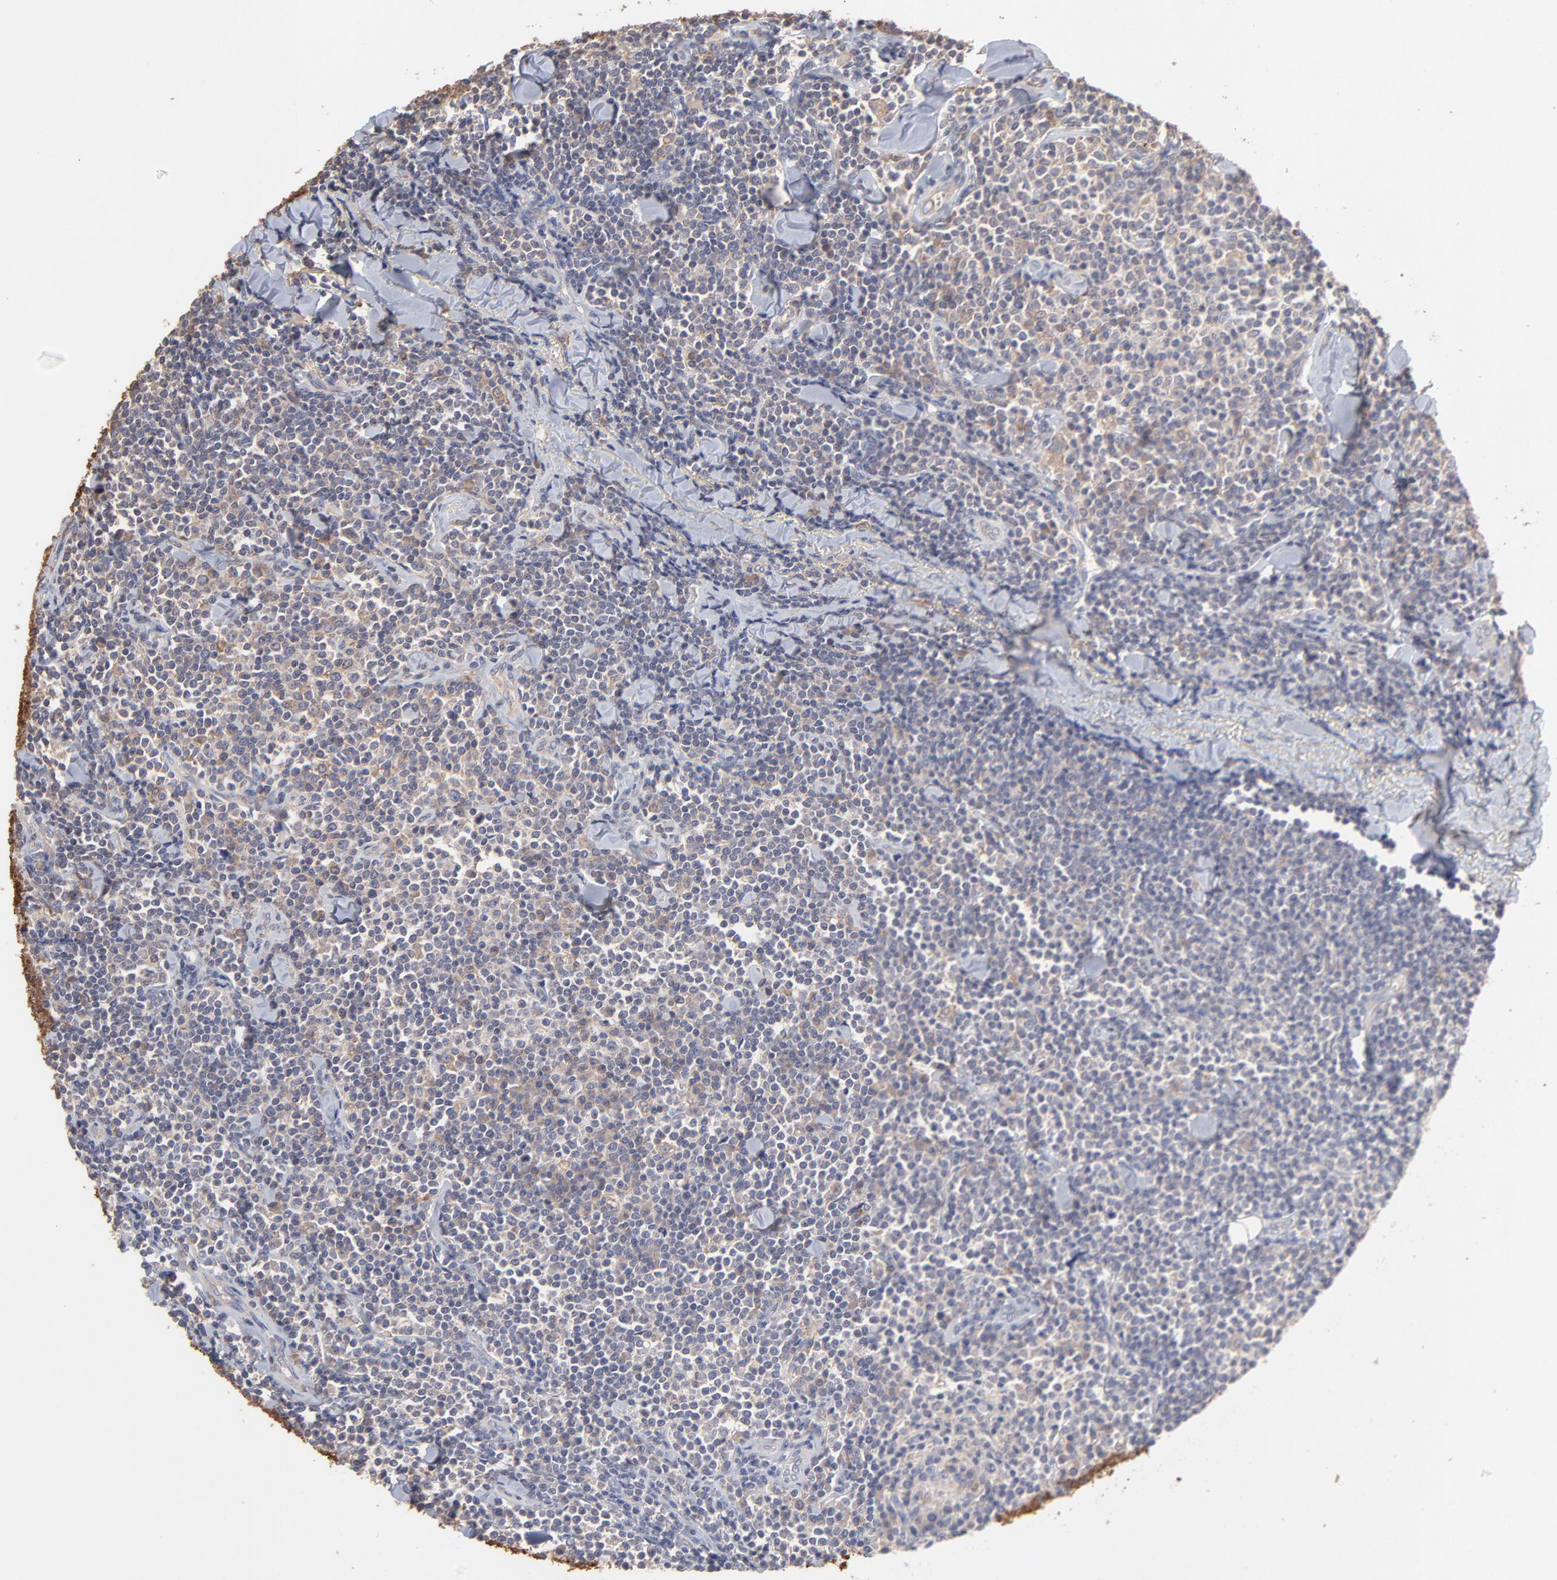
{"staining": {"intensity": "weak", "quantity": "25%-75%", "location": "cytoplasmic/membranous"}, "tissue": "lymphoma", "cell_type": "Tumor cells", "image_type": "cancer", "snomed": [{"axis": "morphology", "description": "Malignant lymphoma, non-Hodgkin's type, Low grade"}, {"axis": "topography", "description": "Soft tissue"}], "caption": "Immunohistochemistry (IHC) (DAB) staining of malignant lymphoma, non-Hodgkin's type (low-grade) shows weak cytoplasmic/membranous protein positivity in approximately 25%-75% of tumor cells.", "gene": "TANGO2", "patient": {"sex": "male", "age": 92}}